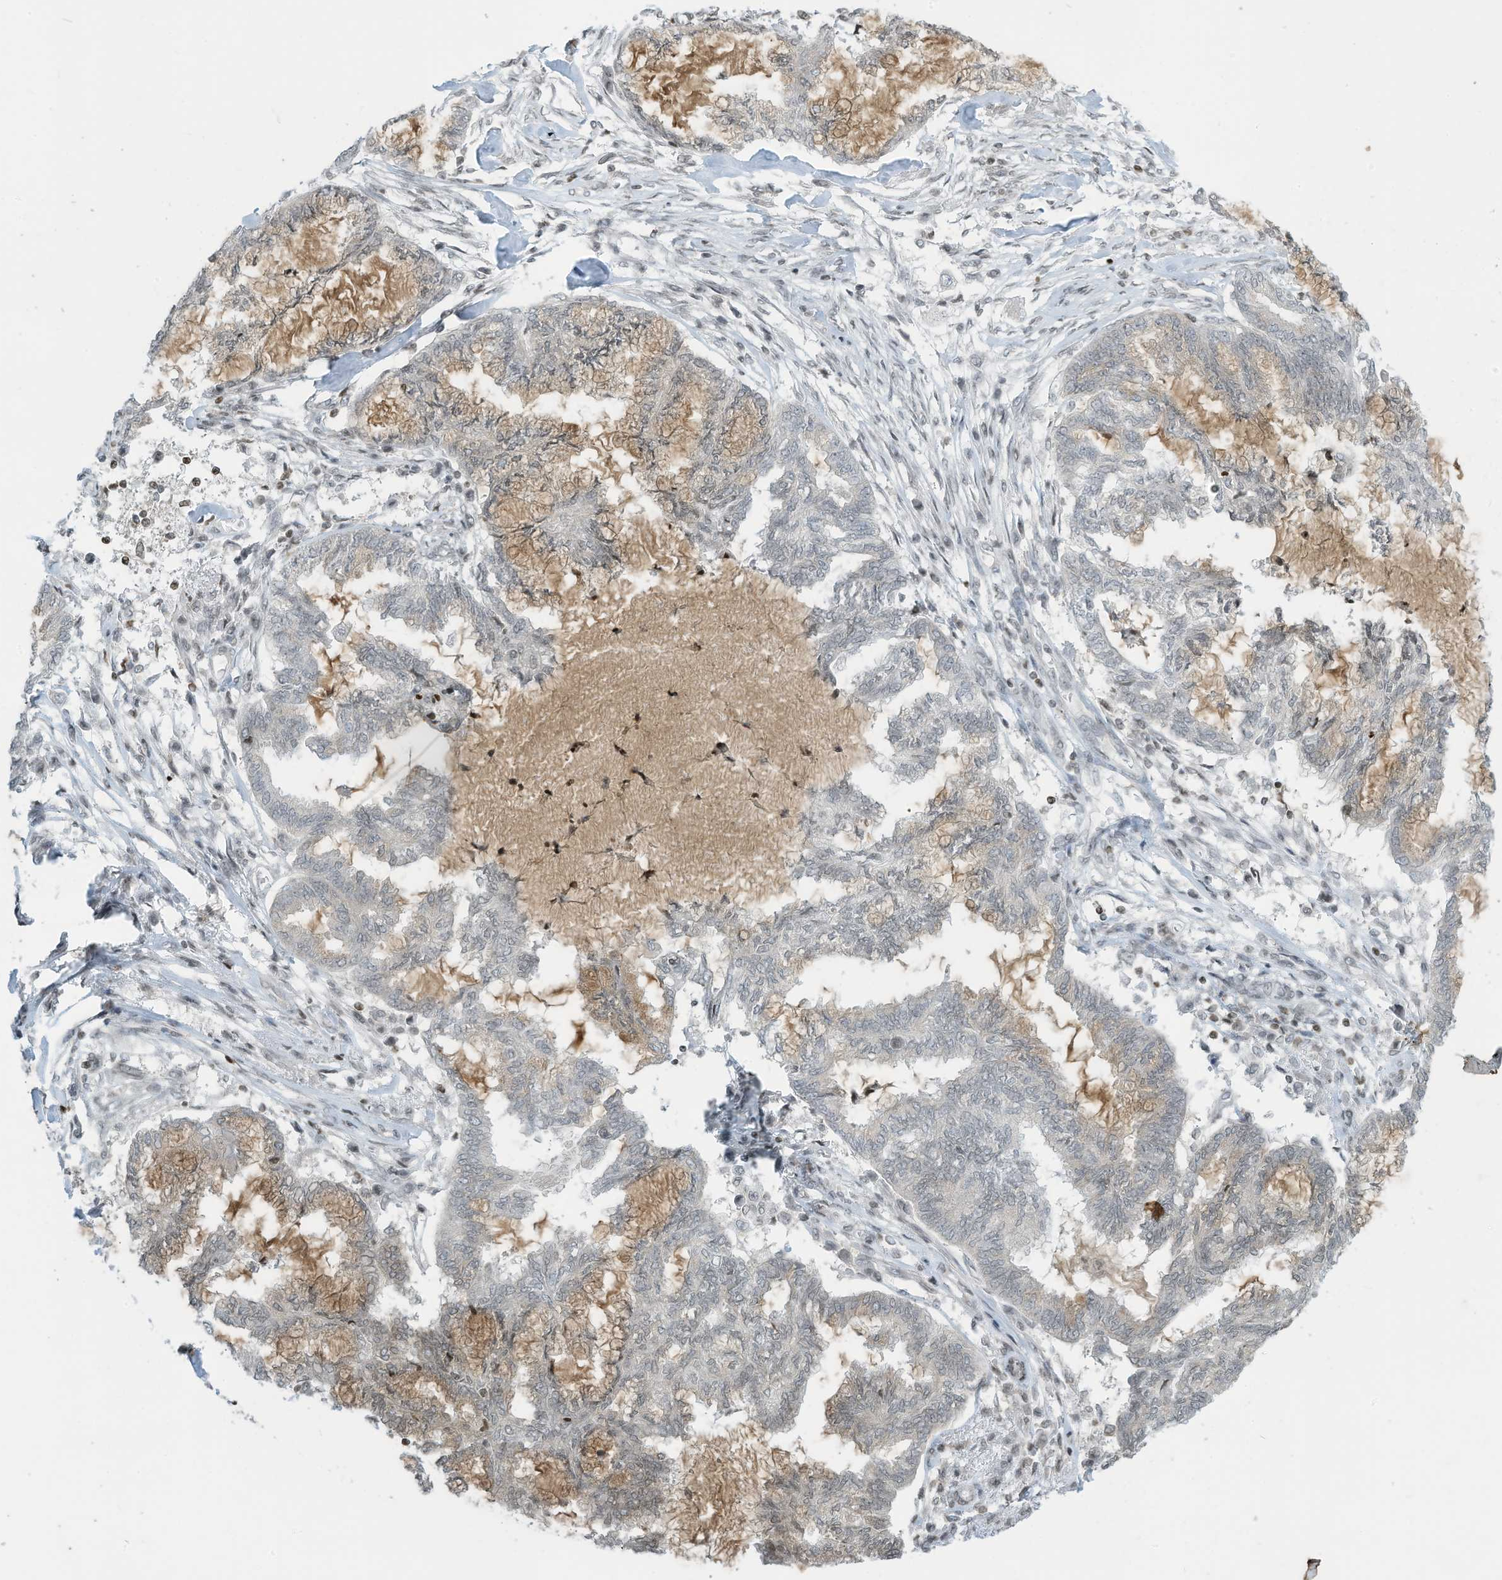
{"staining": {"intensity": "weak", "quantity": "<25%", "location": "nuclear"}, "tissue": "endometrial cancer", "cell_type": "Tumor cells", "image_type": "cancer", "snomed": [{"axis": "morphology", "description": "Adenocarcinoma, NOS"}, {"axis": "topography", "description": "Endometrium"}], "caption": "Protein analysis of adenocarcinoma (endometrial) displays no significant positivity in tumor cells. Nuclei are stained in blue.", "gene": "ADI1", "patient": {"sex": "female", "age": 86}}